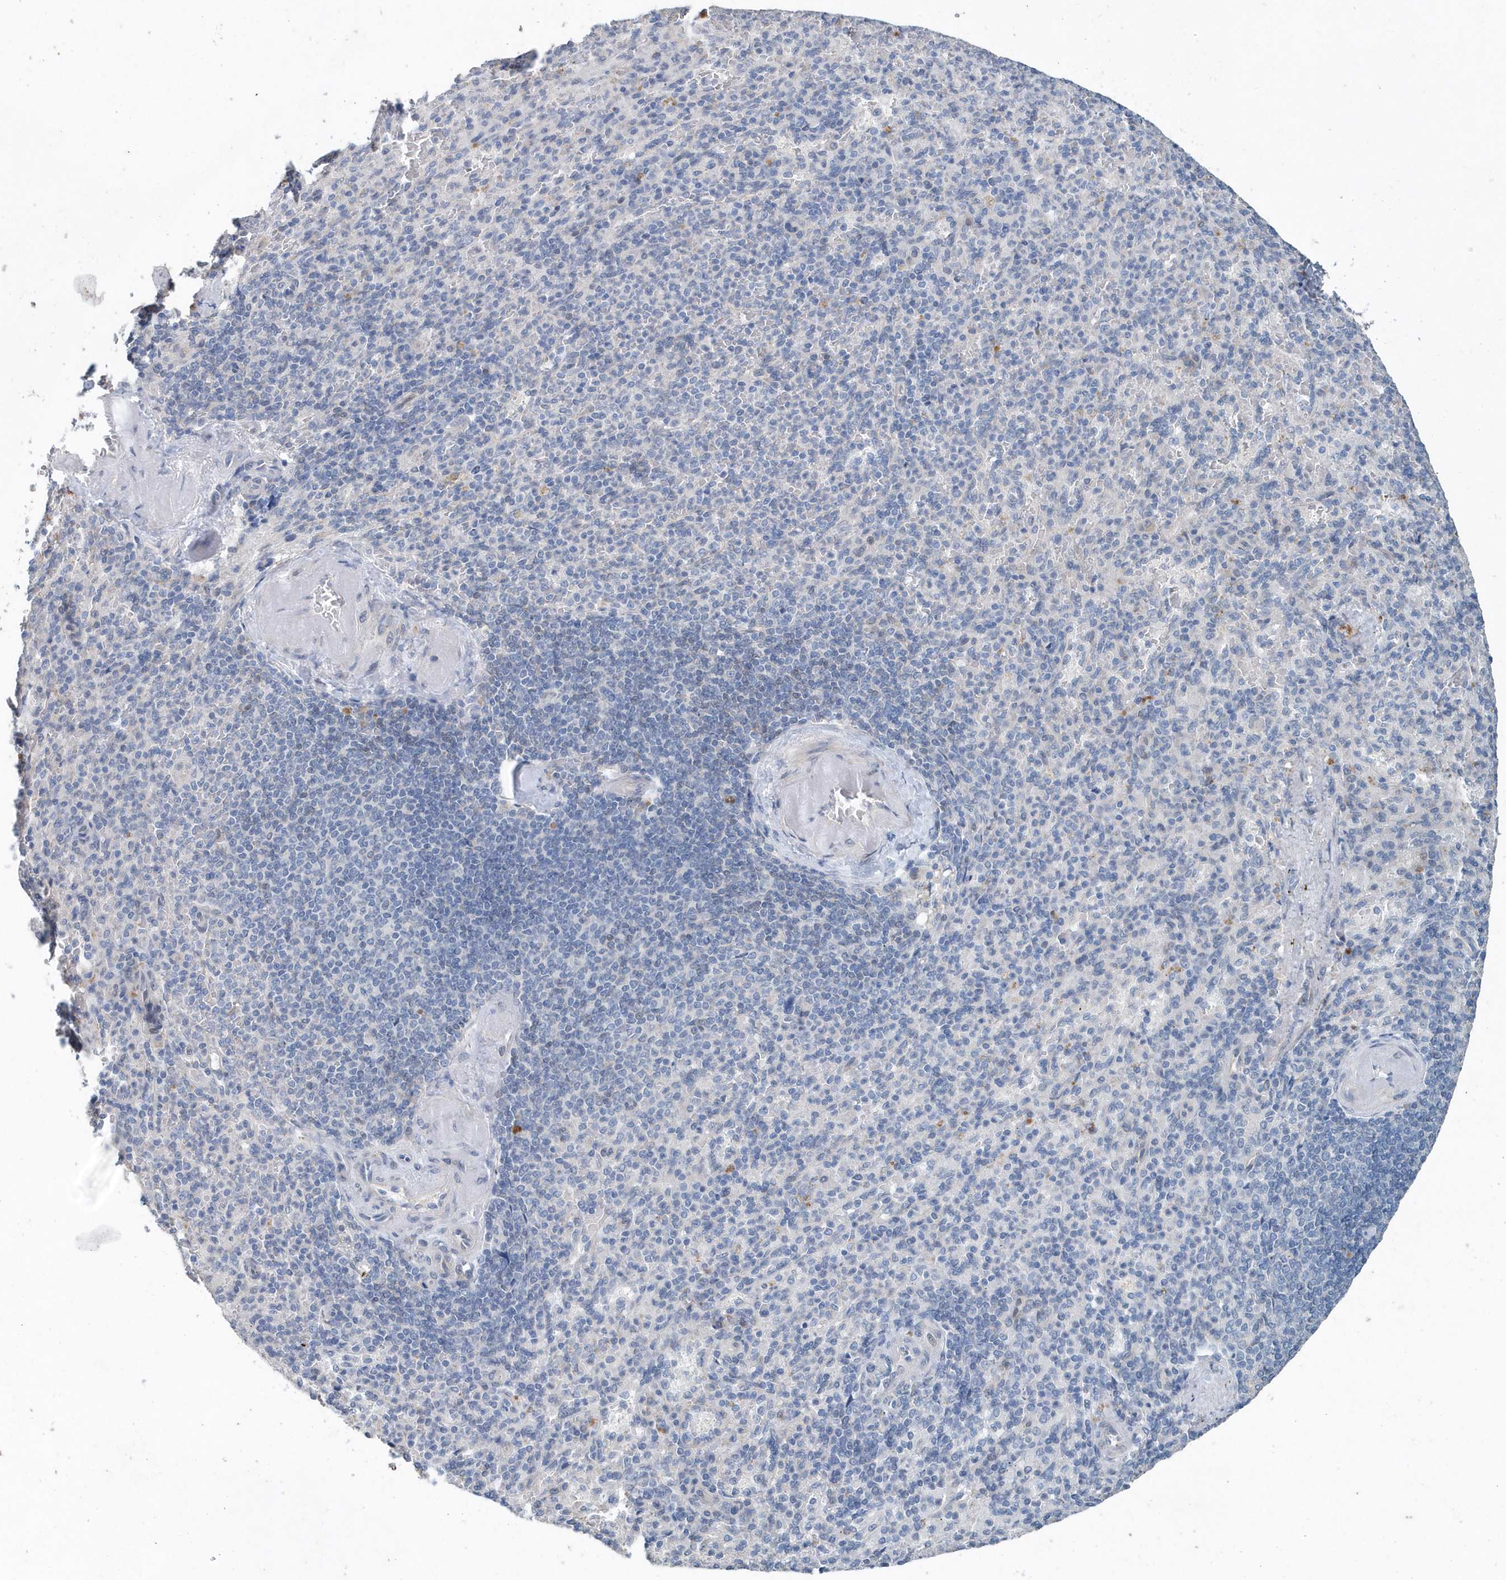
{"staining": {"intensity": "negative", "quantity": "none", "location": "none"}, "tissue": "spleen", "cell_type": "Cells in red pulp", "image_type": "normal", "snomed": [{"axis": "morphology", "description": "Normal tissue, NOS"}, {"axis": "topography", "description": "Spleen"}], "caption": "High power microscopy histopathology image of an immunohistochemistry histopathology image of benign spleen, revealing no significant expression in cells in red pulp. (Immunohistochemistry, brightfield microscopy, high magnification).", "gene": "PFN2", "patient": {"sex": "female", "age": 74}}